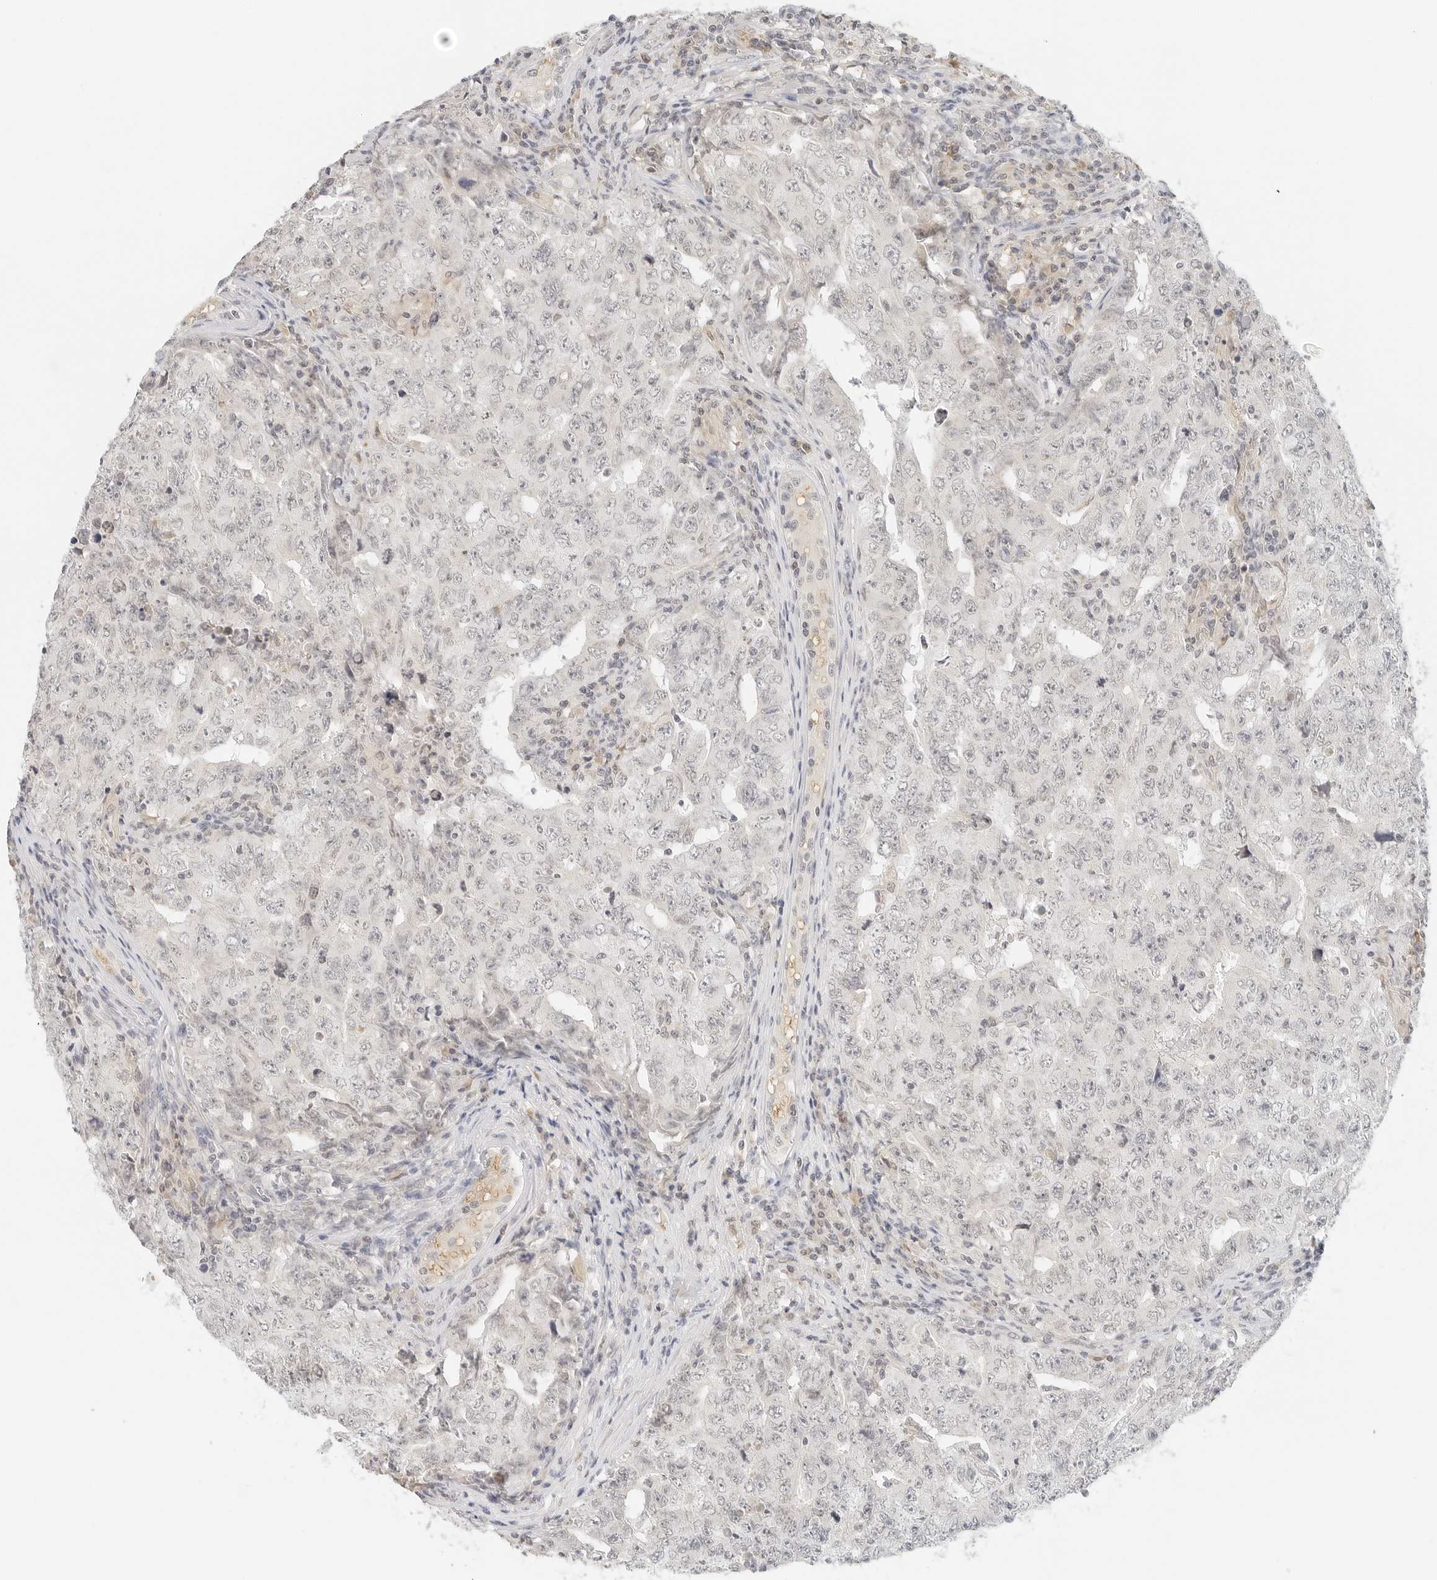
{"staining": {"intensity": "negative", "quantity": "none", "location": "none"}, "tissue": "testis cancer", "cell_type": "Tumor cells", "image_type": "cancer", "snomed": [{"axis": "morphology", "description": "Carcinoma, Embryonal, NOS"}, {"axis": "topography", "description": "Testis"}], "caption": "There is no significant expression in tumor cells of testis embryonal carcinoma.", "gene": "NEO1", "patient": {"sex": "male", "age": 26}}